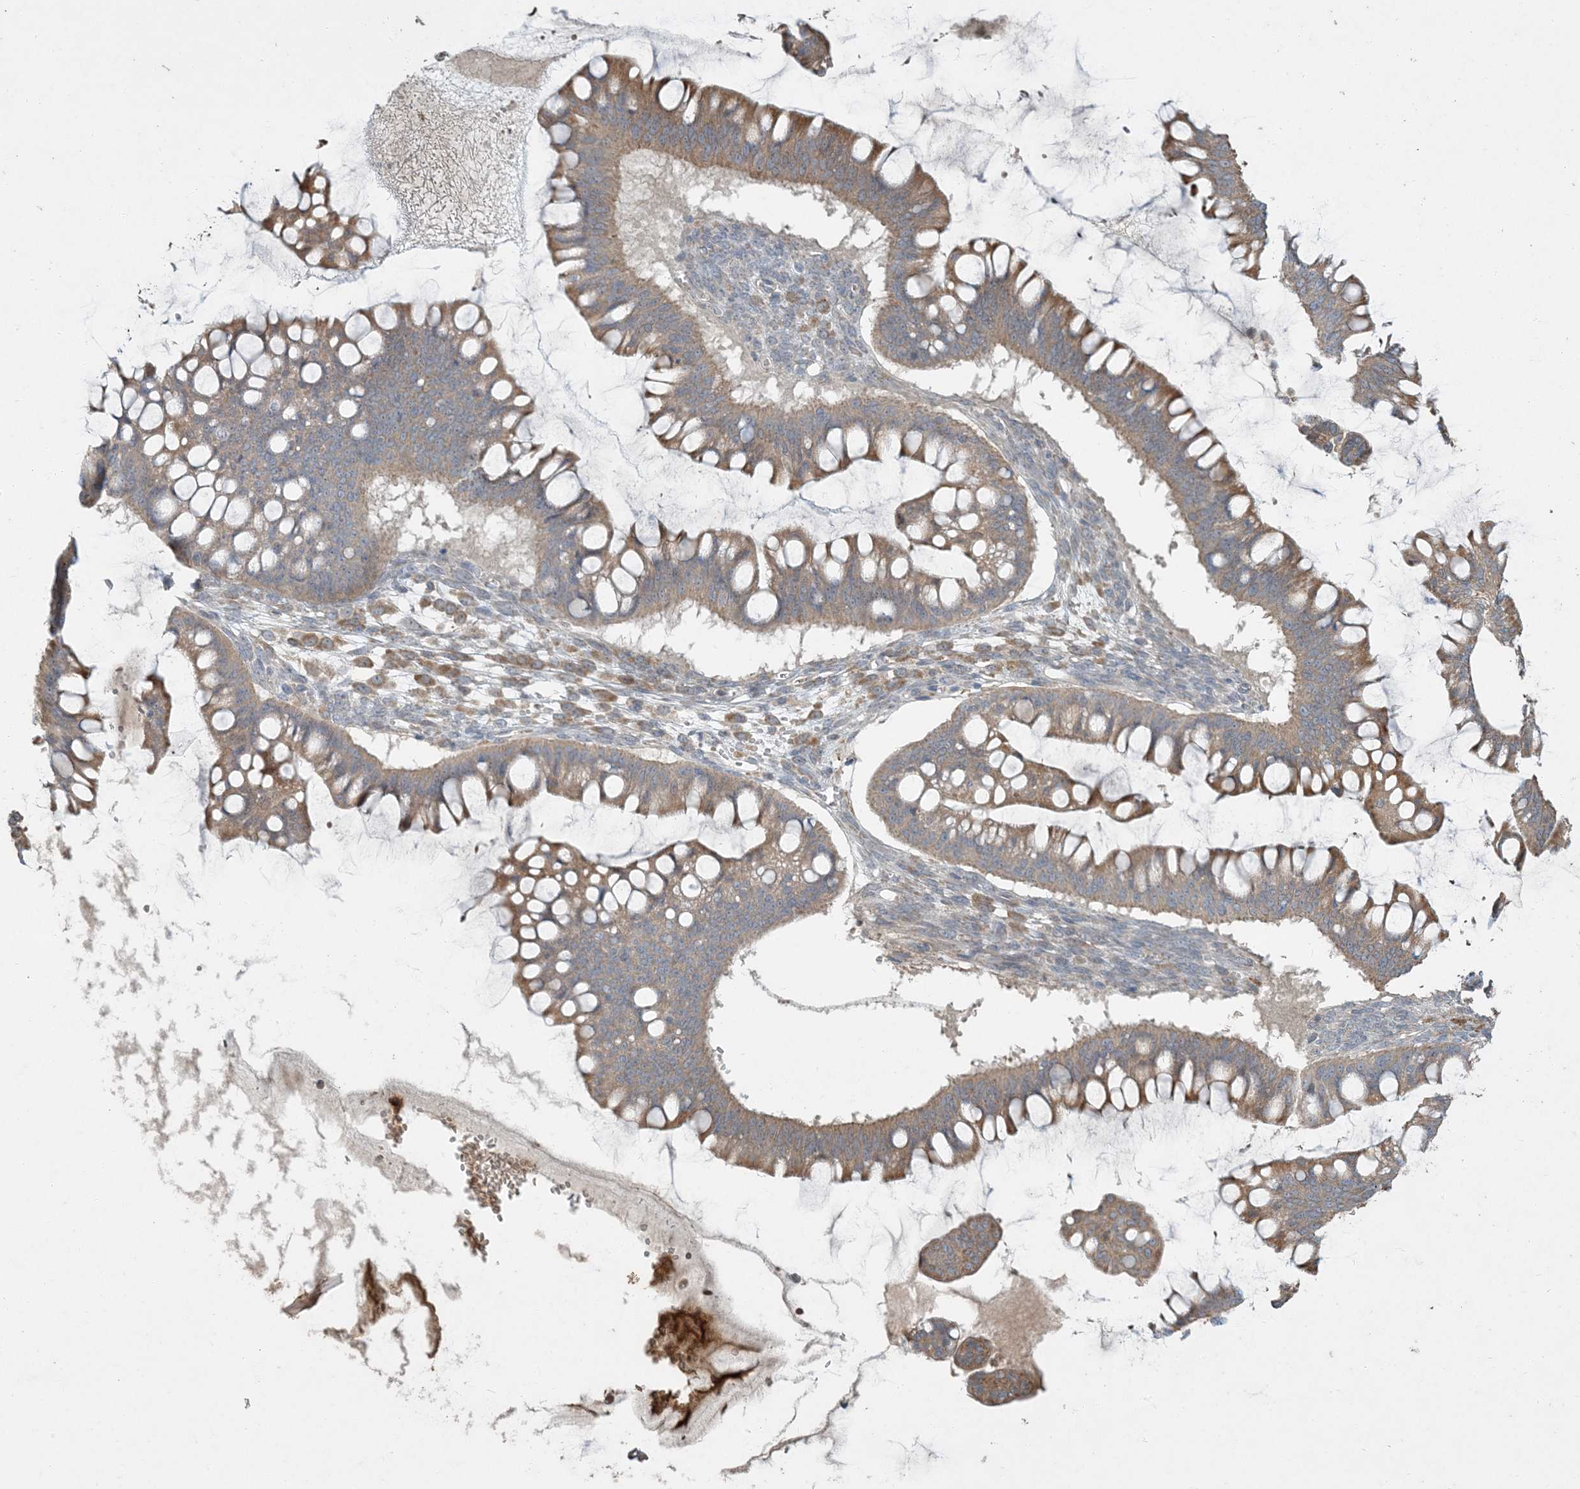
{"staining": {"intensity": "moderate", "quantity": ">75%", "location": "cytoplasmic/membranous"}, "tissue": "ovarian cancer", "cell_type": "Tumor cells", "image_type": "cancer", "snomed": [{"axis": "morphology", "description": "Cystadenocarcinoma, mucinous, NOS"}, {"axis": "topography", "description": "Ovary"}], "caption": "An image showing moderate cytoplasmic/membranous positivity in approximately >75% of tumor cells in ovarian cancer, as visualized by brown immunohistochemical staining.", "gene": "LTN1", "patient": {"sex": "female", "age": 73}}